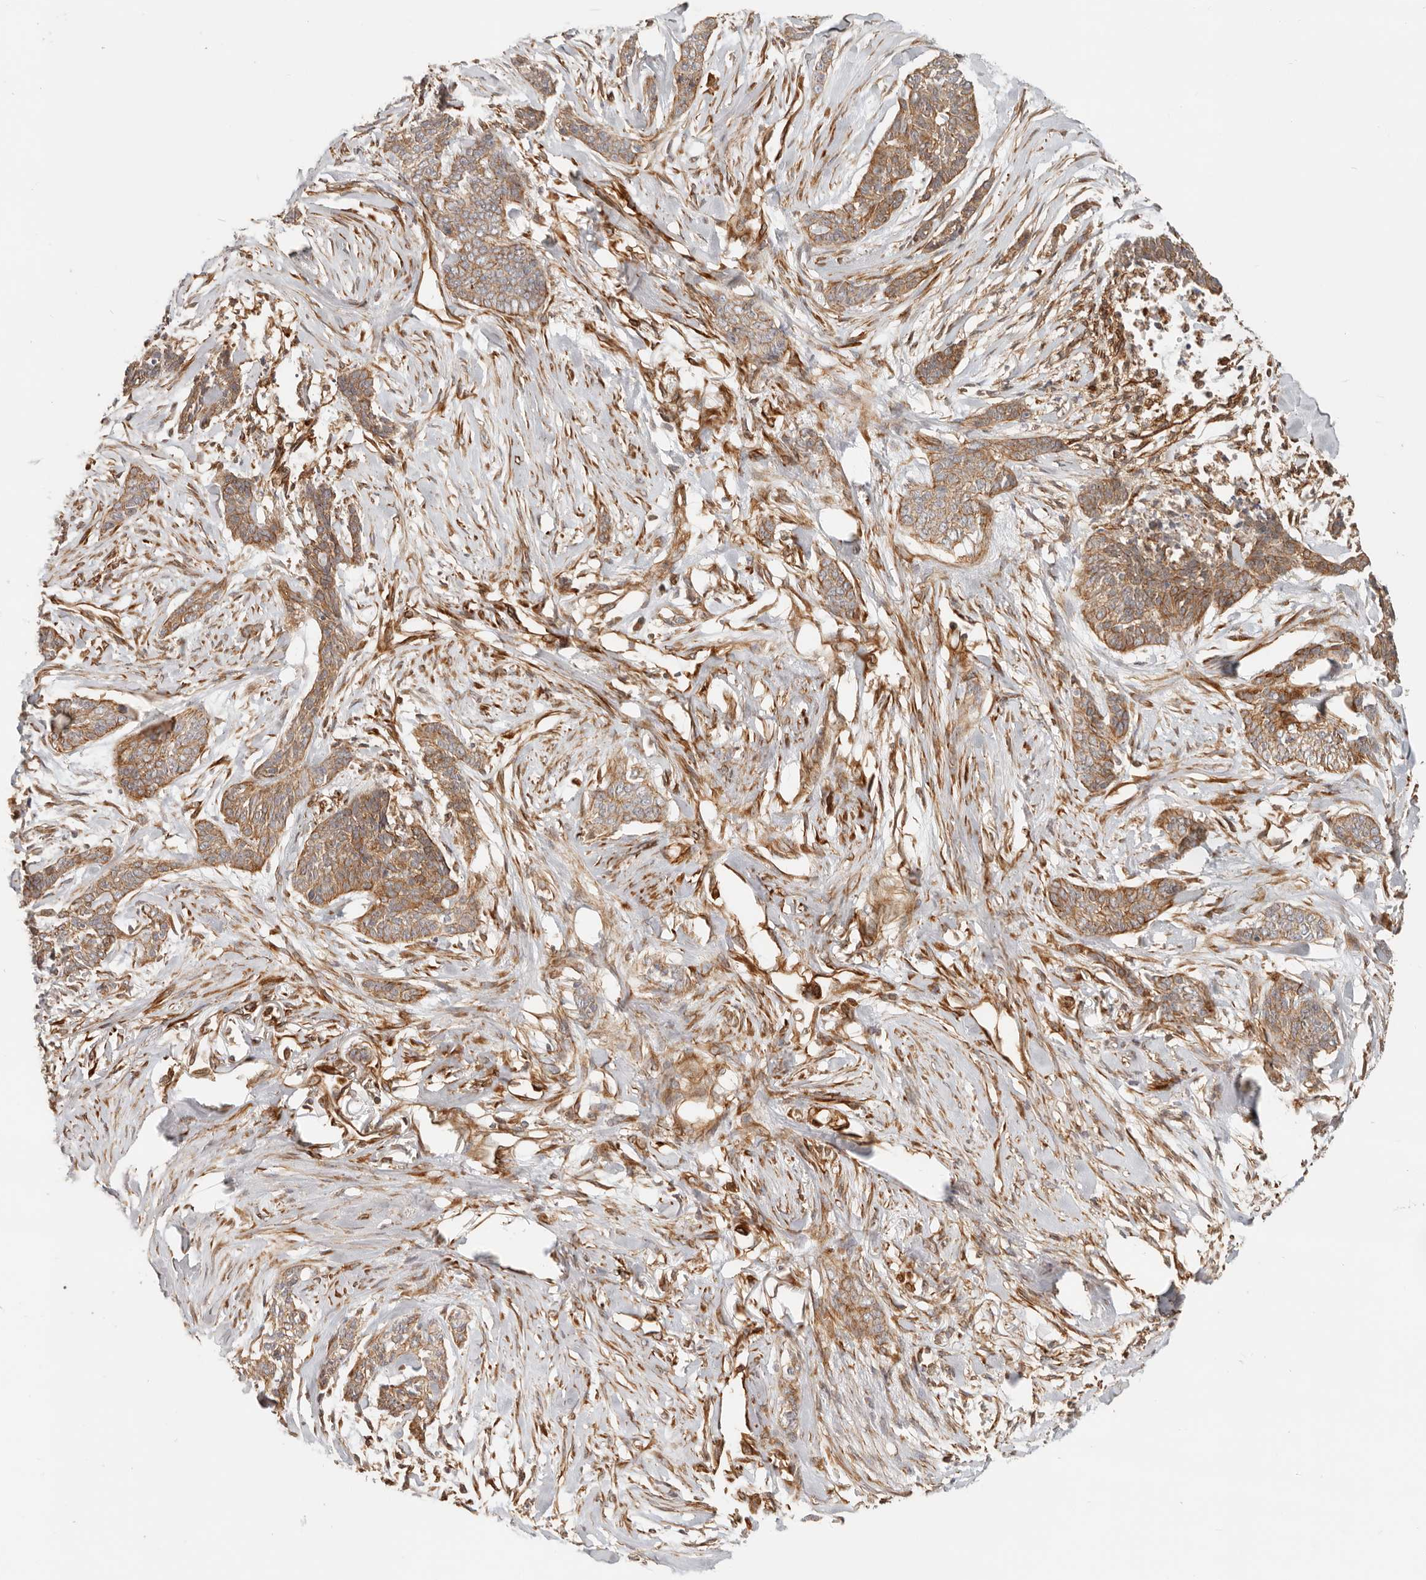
{"staining": {"intensity": "moderate", "quantity": ">75%", "location": "cytoplasmic/membranous"}, "tissue": "skin cancer", "cell_type": "Tumor cells", "image_type": "cancer", "snomed": [{"axis": "morphology", "description": "Basal cell carcinoma"}, {"axis": "topography", "description": "Skin"}], "caption": "Brown immunohistochemical staining in human skin basal cell carcinoma displays moderate cytoplasmic/membranous staining in about >75% of tumor cells.", "gene": "UFSP1", "patient": {"sex": "female", "age": 64}}